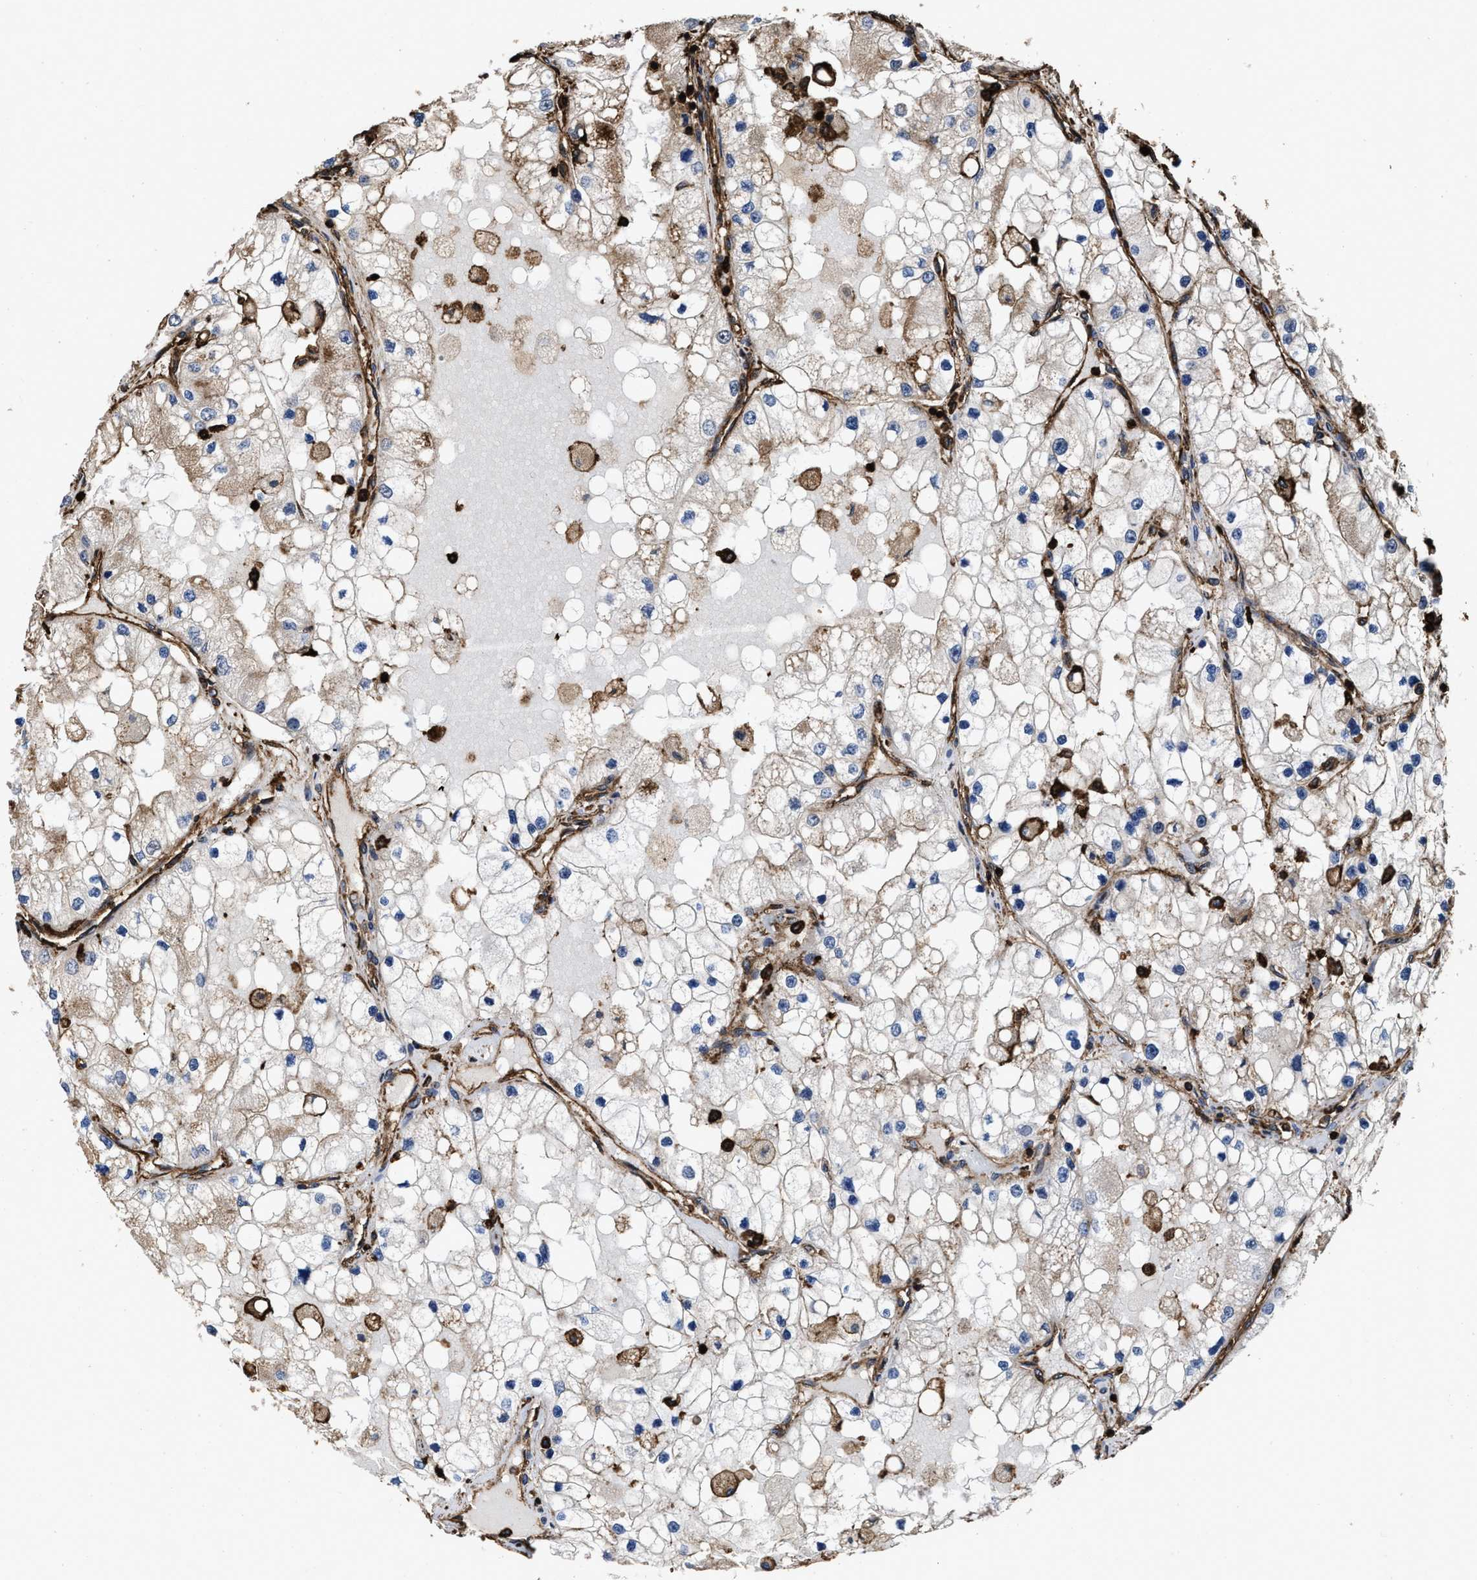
{"staining": {"intensity": "weak", "quantity": "<25%", "location": "cytoplasmic/membranous"}, "tissue": "renal cancer", "cell_type": "Tumor cells", "image_type": "cancer", "snomed": [{"axis": "morphology", "description": "Adenocarcinoma, NOS"}, {"axis": "topography", "description": "Kidney"}], "caption": "Tumor cells are negative for protein expression in human adenocarcinoma (renal).", "gene": "KBTBD2", "patient": {"sex": "male", "age": 68}}